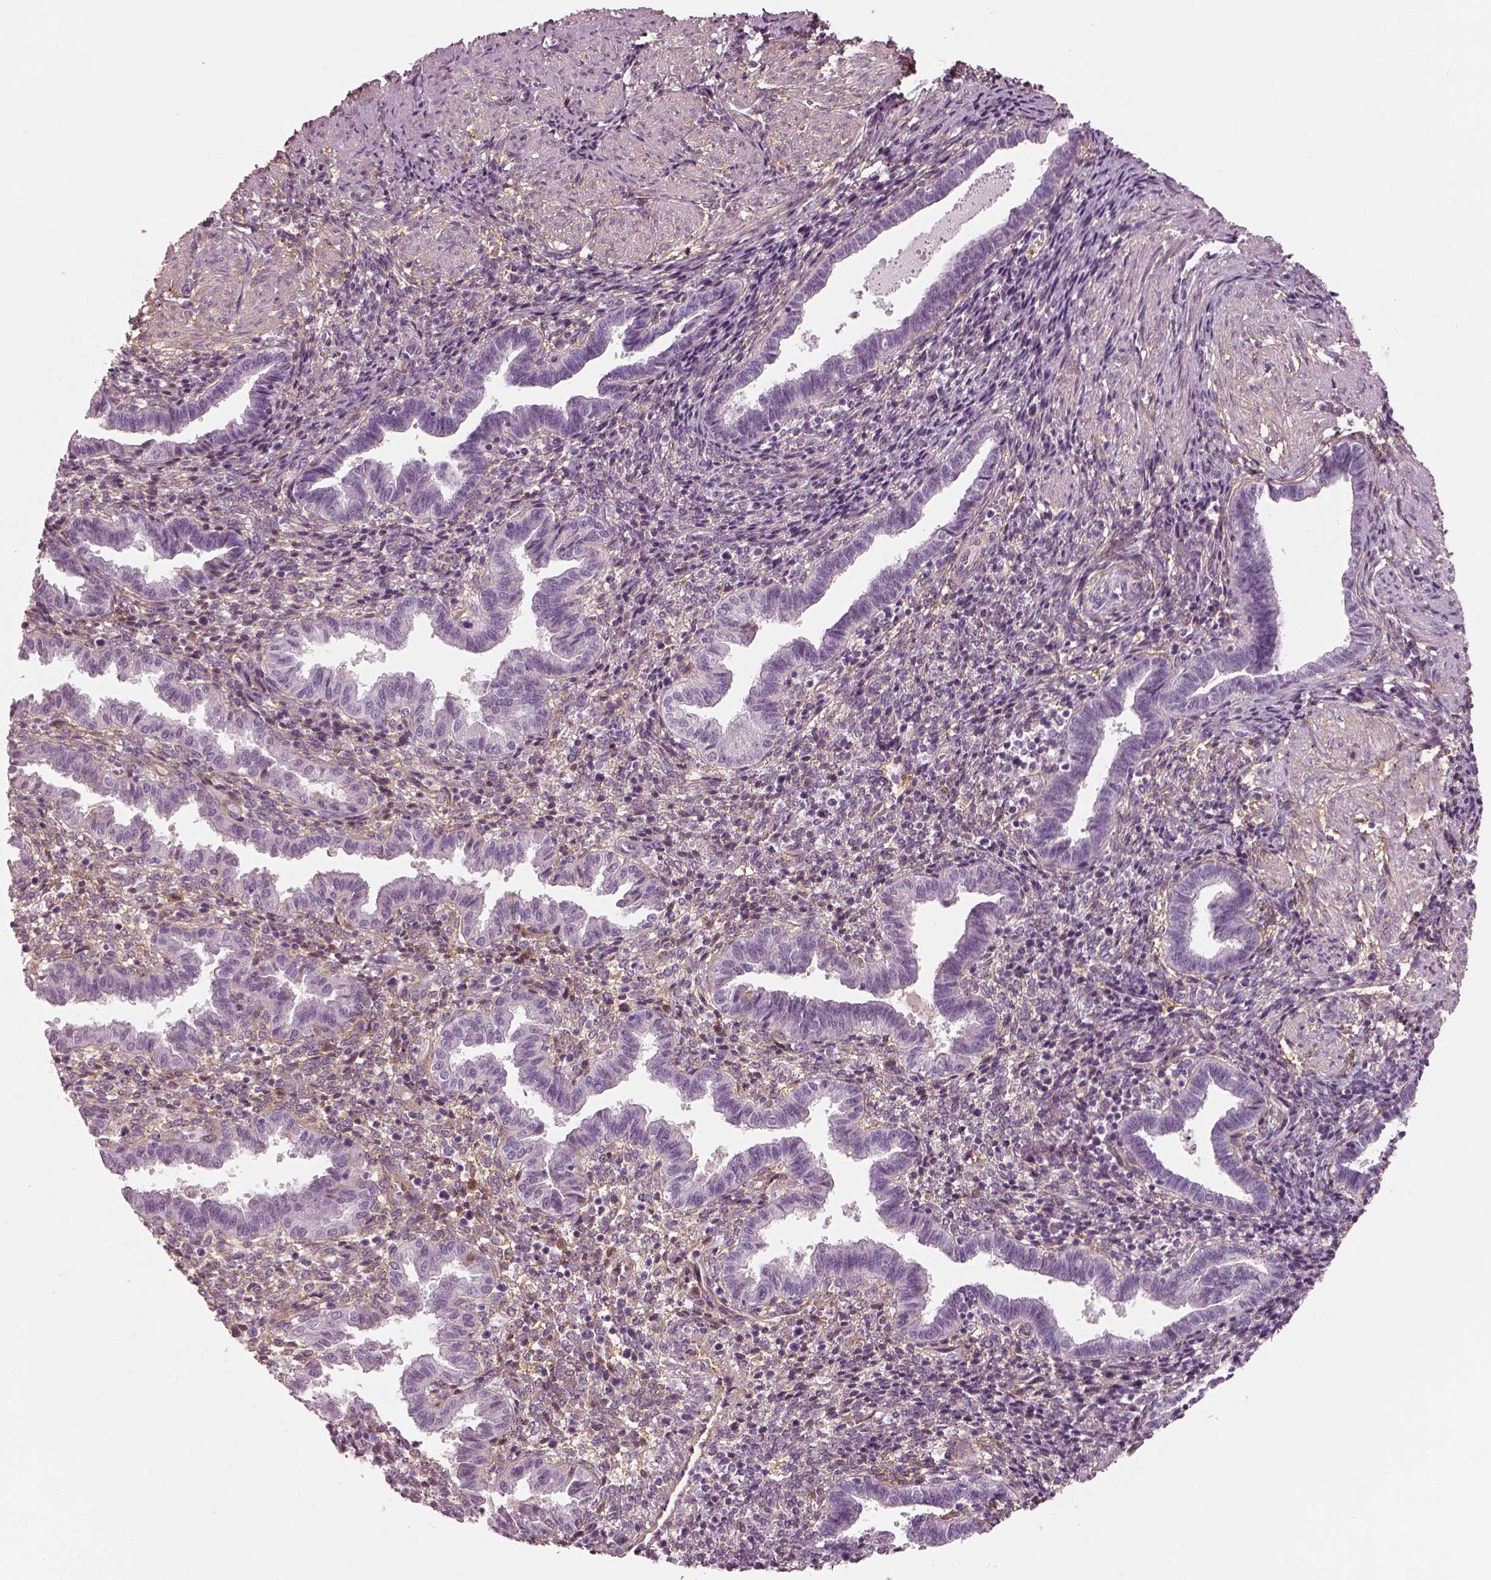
{"staining": {"intensity": "weak", "quantity": "<25%", "location": "cytoplasmic/membranous"}, "tissue": "endometrium", "cell_type": "Cells in endometrial stroma", "image_type": "normal", "snomed": [{"axis": "morphology", "description": "Normal tissue, NOS"}, {"axis": "topography", "description": "Endometrium"}], "caption": "This is a histopathology image of immunohistochemistry (IHC) staining of normal endometrium, which shows no expression in cells in endometrial stroma.", "gene": "TRIM69", "patient": {"sex": "female", "age": 37}}